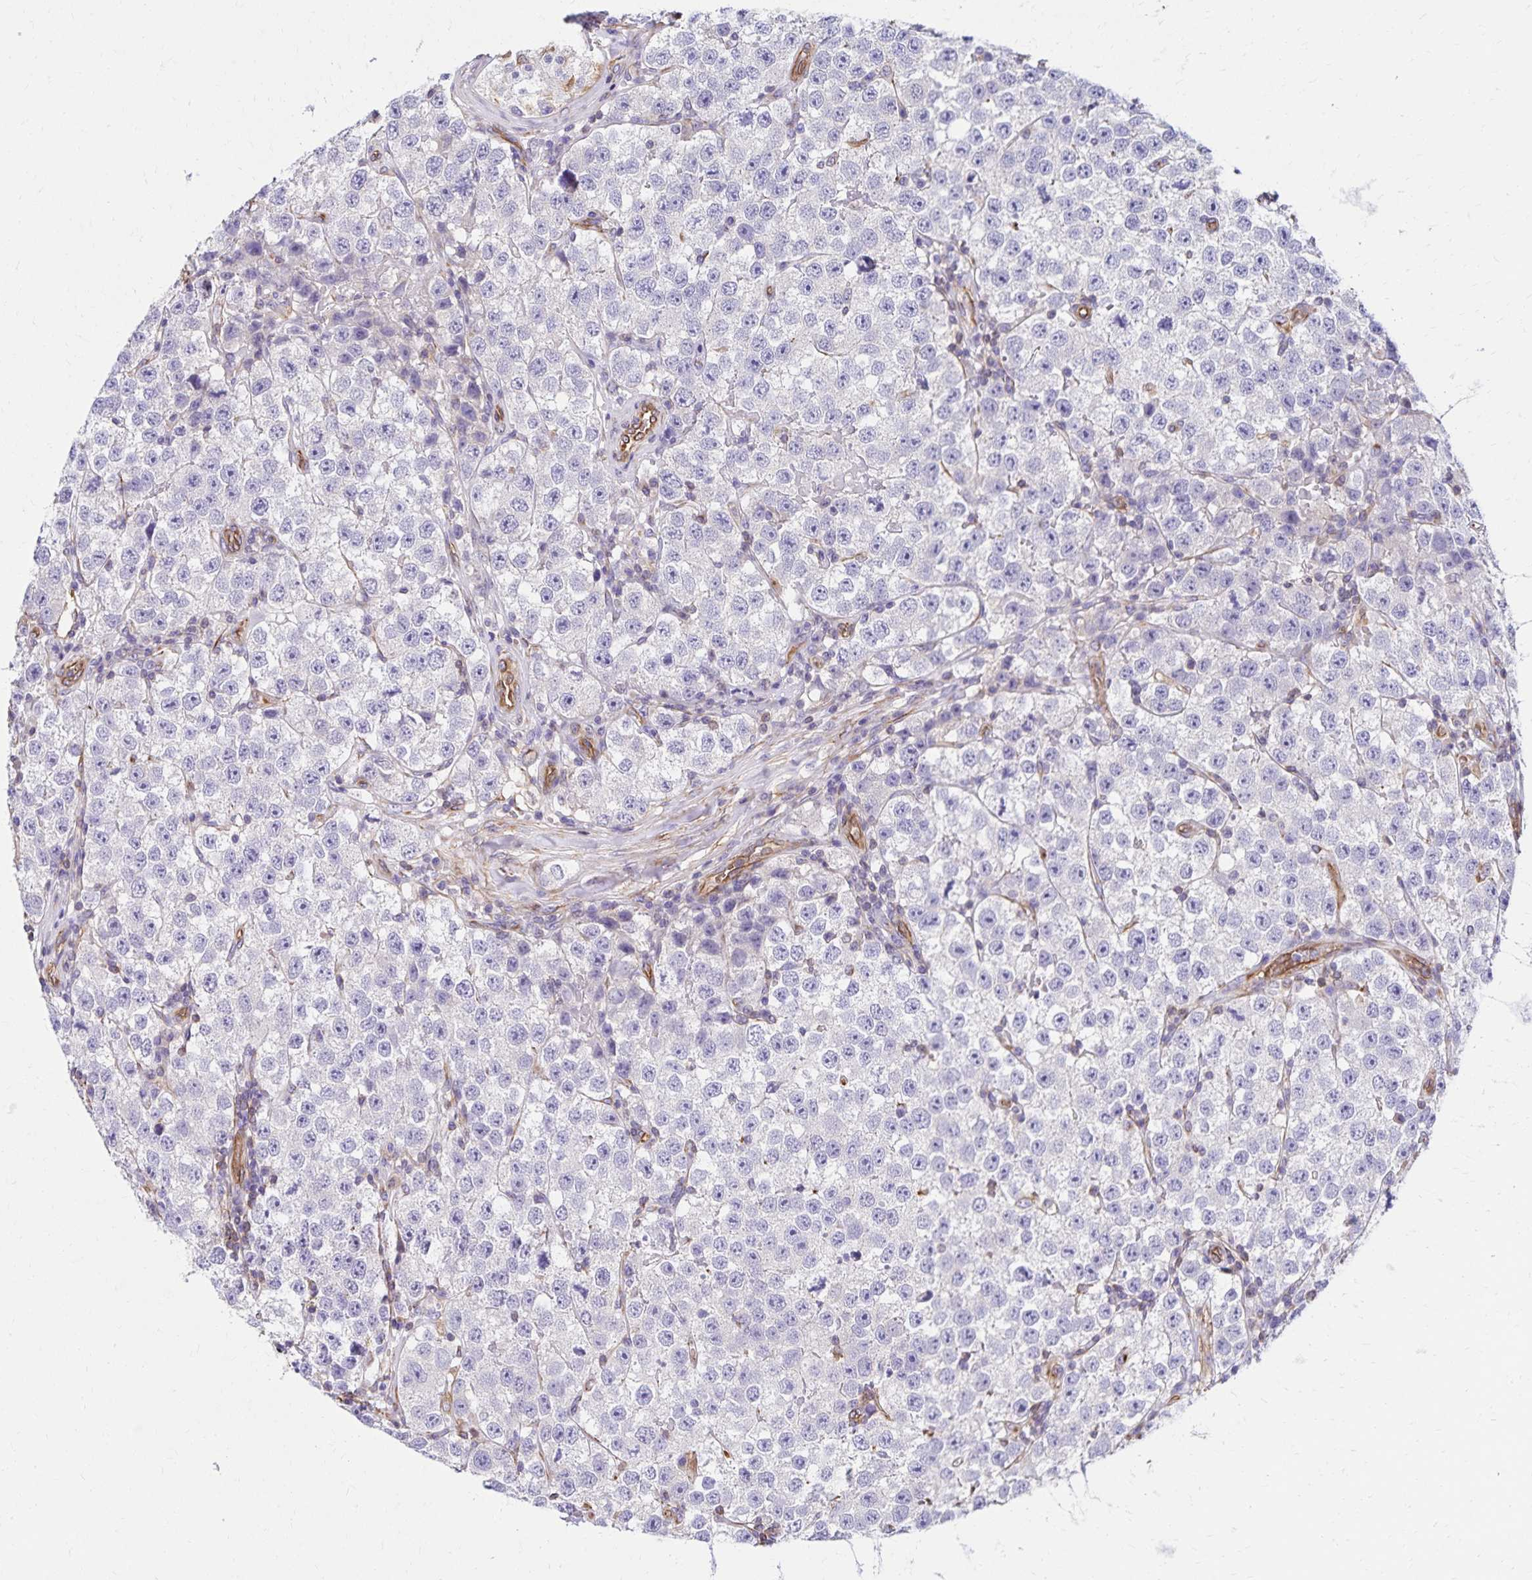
{"staining": {"intensity": "negative", "quantity": "none", "location": "none"}, "tissue": "testis cancer", "cell_type": "Tumor cells", "image_type": "cancer", "snomed": [{"axis": "morphology", "description": "Seminoma, NOS"}, {"axis": "topography", "description": "Testis"}], "caption": "Immunohistochemical staining of human testis cancer (seminoma) shows no significant staining in tumor cells.", "gene": "TRPV6", "patient": {"sex": "male", "age": 34}}